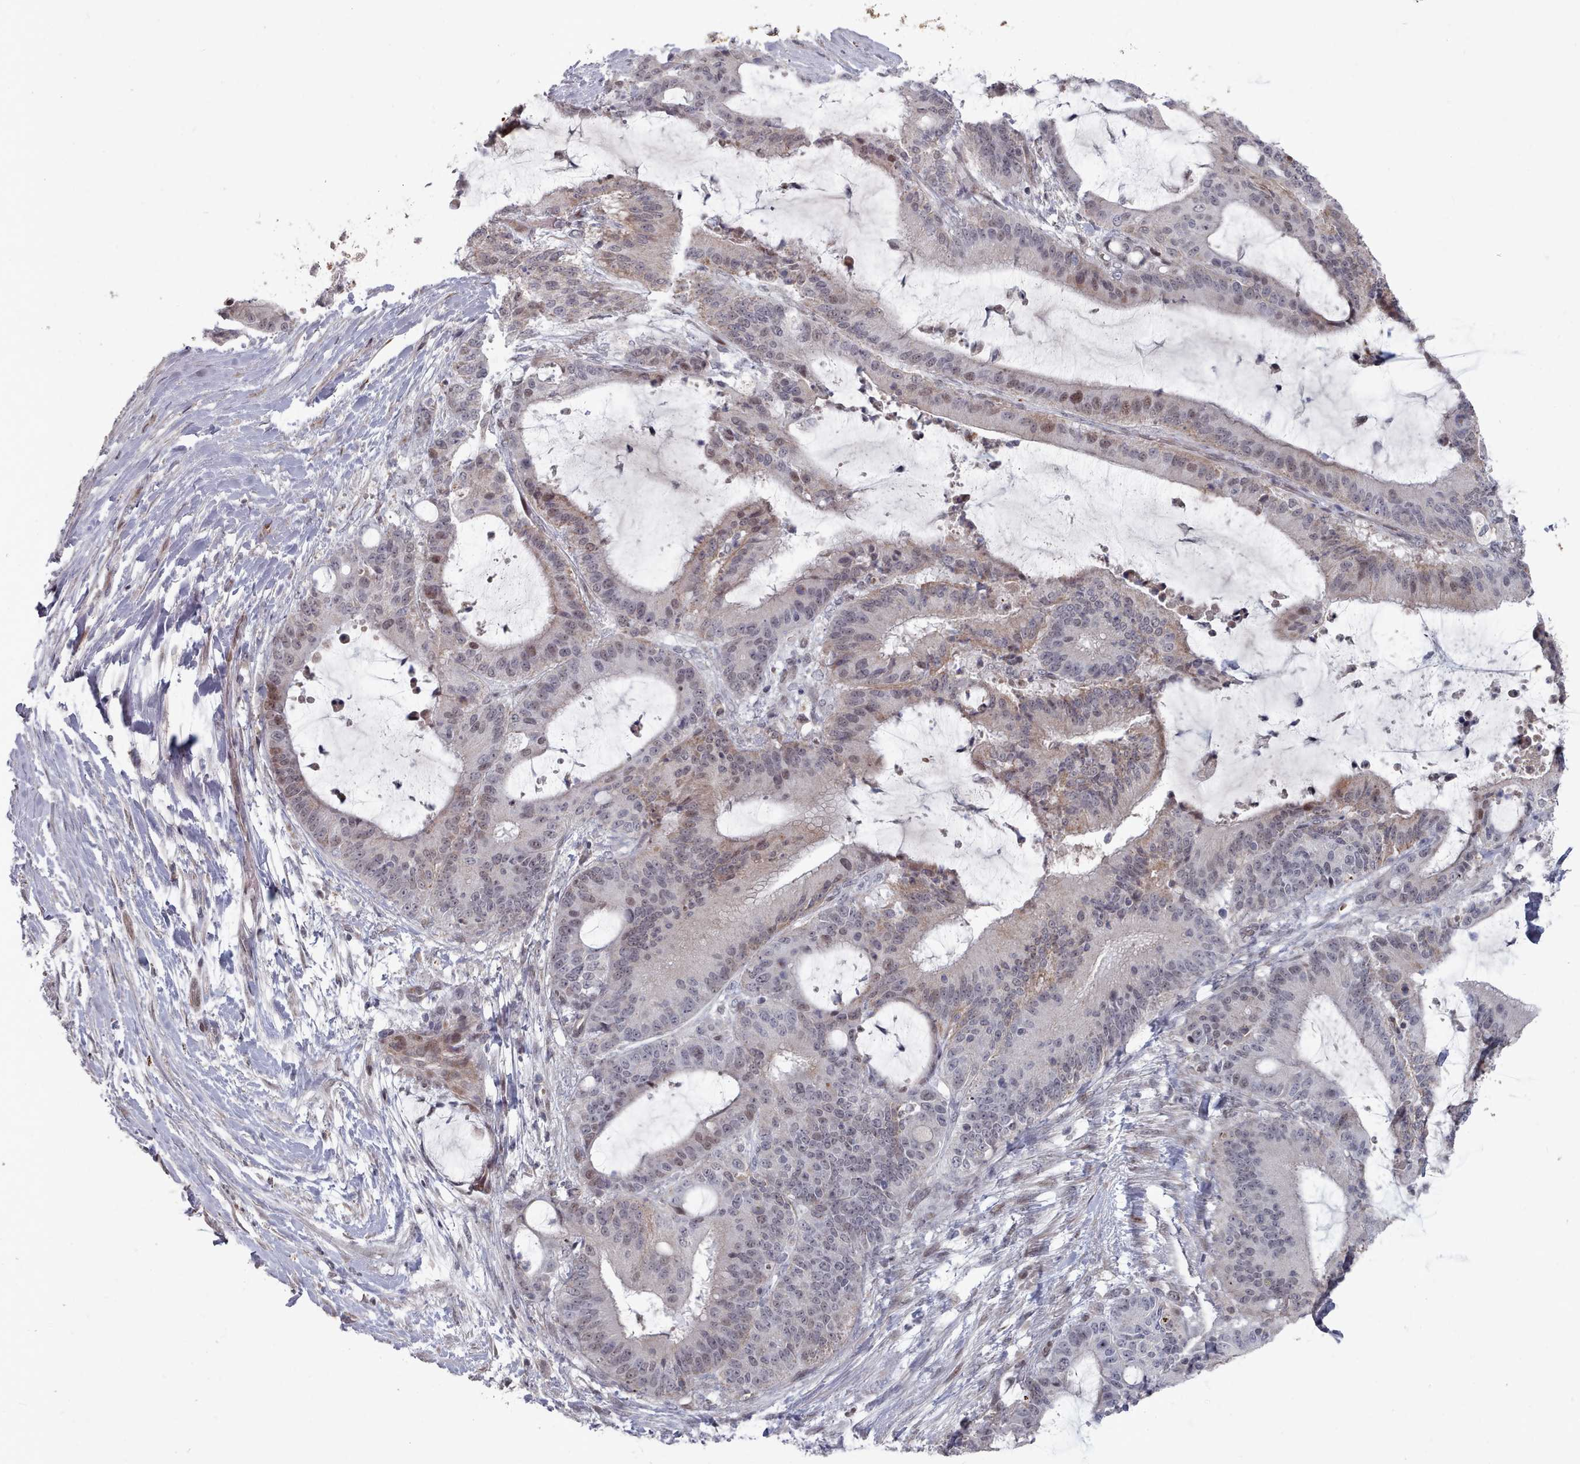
{"staining": {"intensity": "moderate", "quantity": "<25%", "location": "nuclear"}, "tissue": "liver cancer", "cell_type": "Tumor cells", "image_type": "cancer", "snomed": [{"axis": "morphology", "description": "Normal tissue, NOS"}, {"axis": "morphology", "description": "Cholangiocarcinoma"}, {"axis": "topography", "description": "Liver"}, {"axis": "topography", "description": "Peripheral nerve tissue"}], "caption": "DAB (3,3'-diaminobenzidine) immunohistochemical staining of human liver cancer (cholangiocarcinoma) shows moderate nuclear protein staining in approximately <25% of tumor cells.", "gene": "CPSF4", "patient": {"sex": "female", "age": 73}}